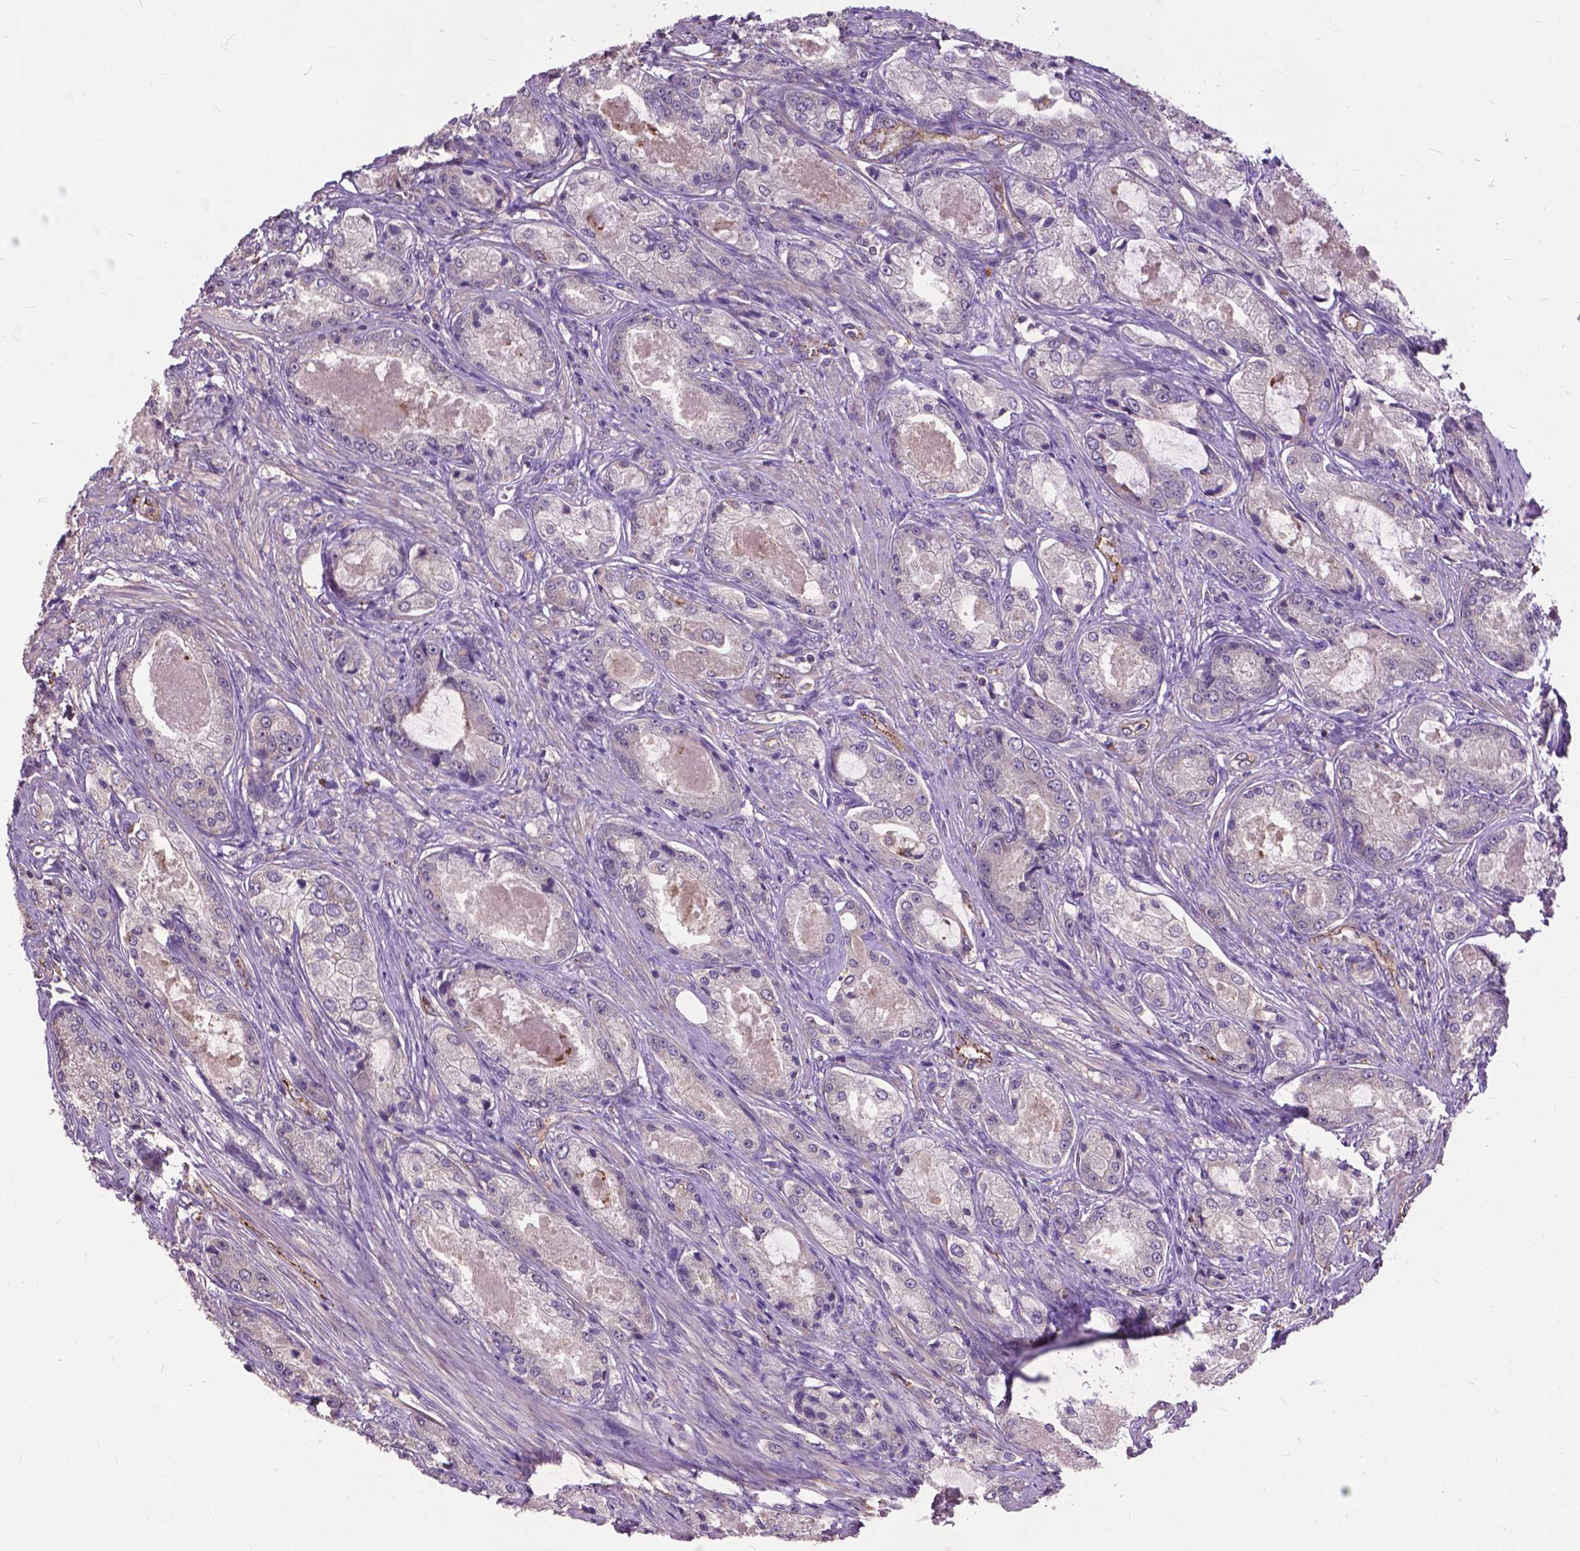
{"staining": {"intensity": "negative", "quantity": "none", "location": "none"}, "tissue": "prostate cancer", "cell_type": "Tumor cells", "image_type": "cancer", "snomed": [{"axis": "morphology", "description": "Adenocarcinoma, Low grade"}, {"axis": "topography", "description": "Prostate"}], "caption": "Human adenocarcinoma (low-grade) (prostate) stained for a protein using IHC displays no positivity in tumor cells.", "gene": "ZNF337", "patient": {"sex": "male", "age": 68}}